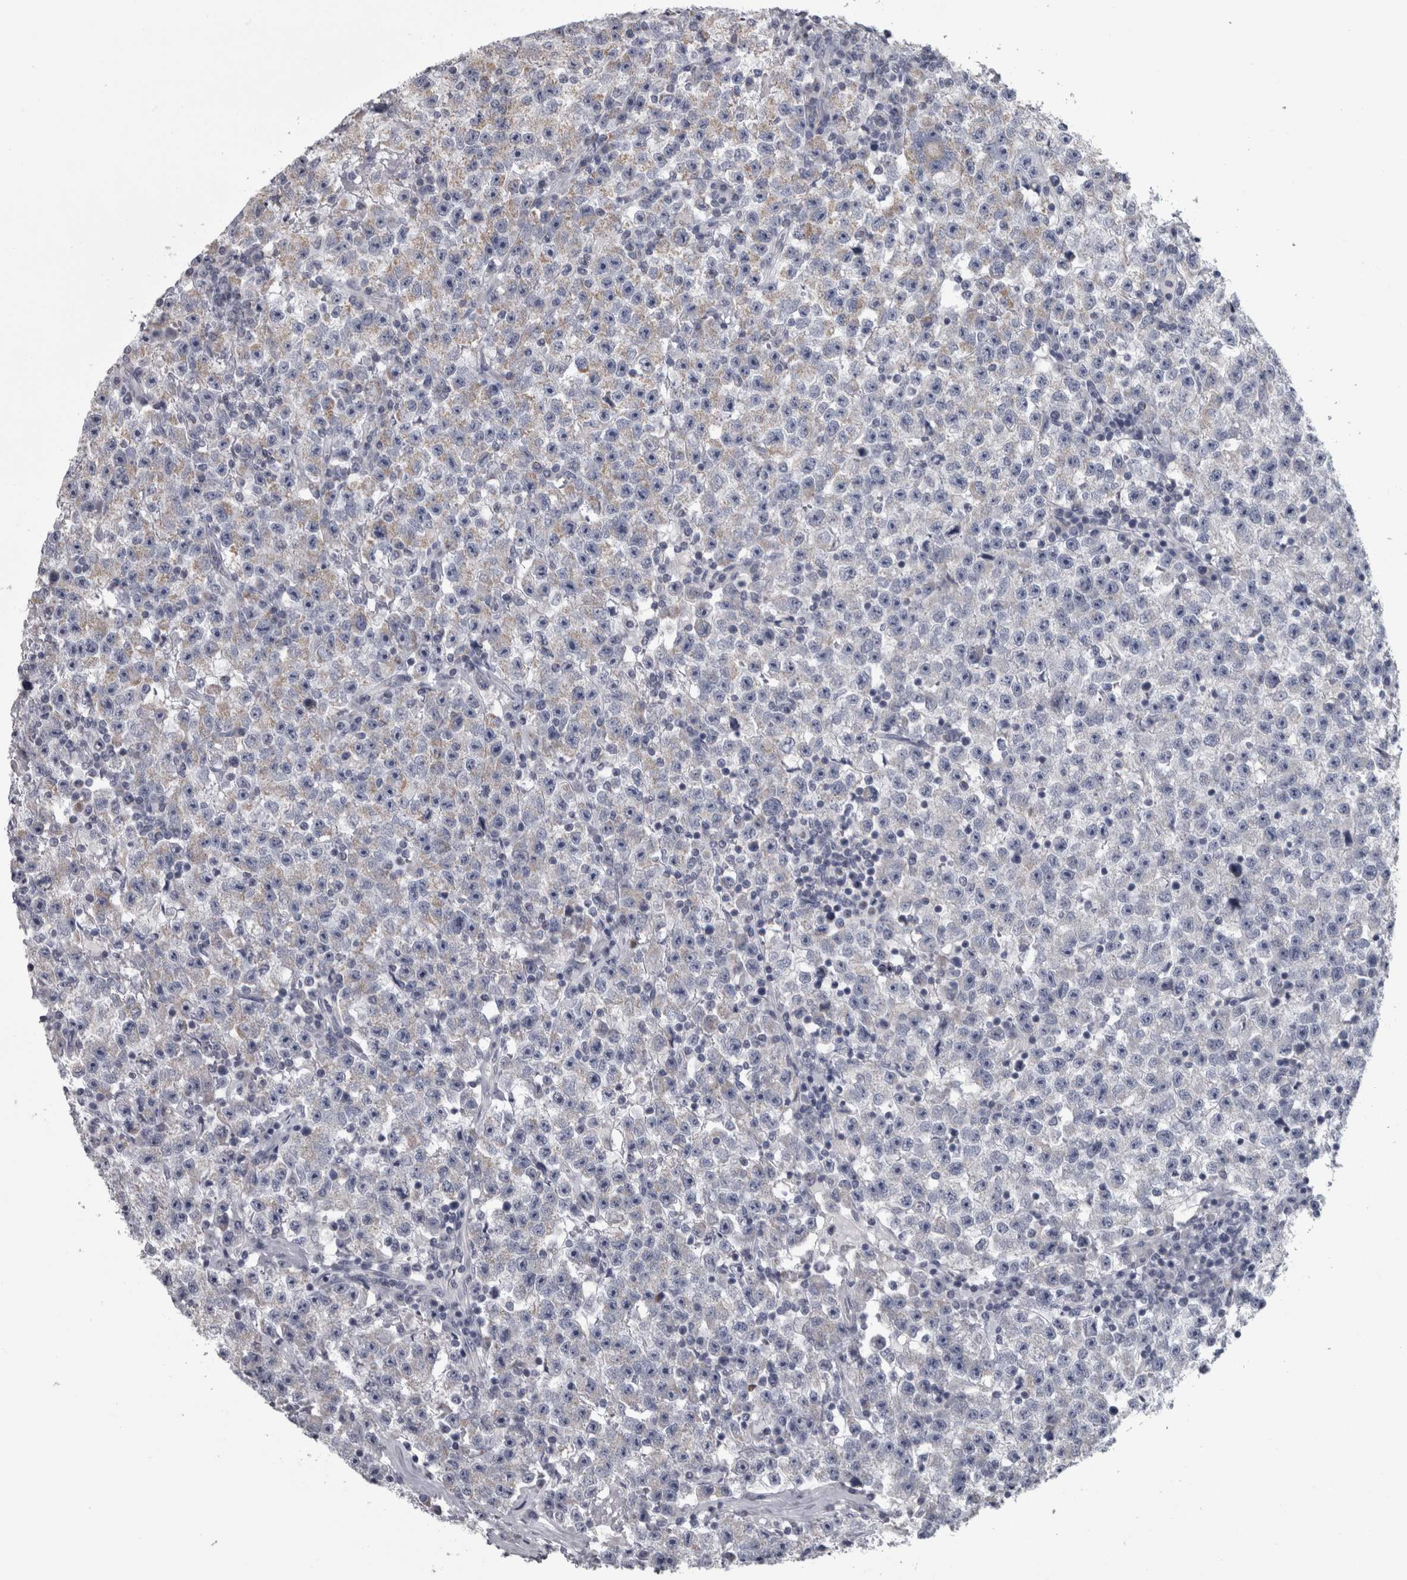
{"staining": {"intensity": "weak", "quantity": "<25%", "location": "cytoplasmic/membranous"}, "tissue": "testis cancer", "cell_type": "Tumor cells", "image_type": "cancer", "snomed": [{"axis": "morphology", "description": "Seminoma, NOS"}, {"axis": "topography", "description": "Testis"}], "caption": "IHC of testis seminoma reveals no positivity in tumor cells. The staining was performed using DAB (3,3'-diaminobenzidine) to visualize the protein expression in brown, while the nuclei were stained in blue with hematoxylin (Magnification: 20x).", "gene": "DBT", "patient": {"sex": "male", "age": 22}}